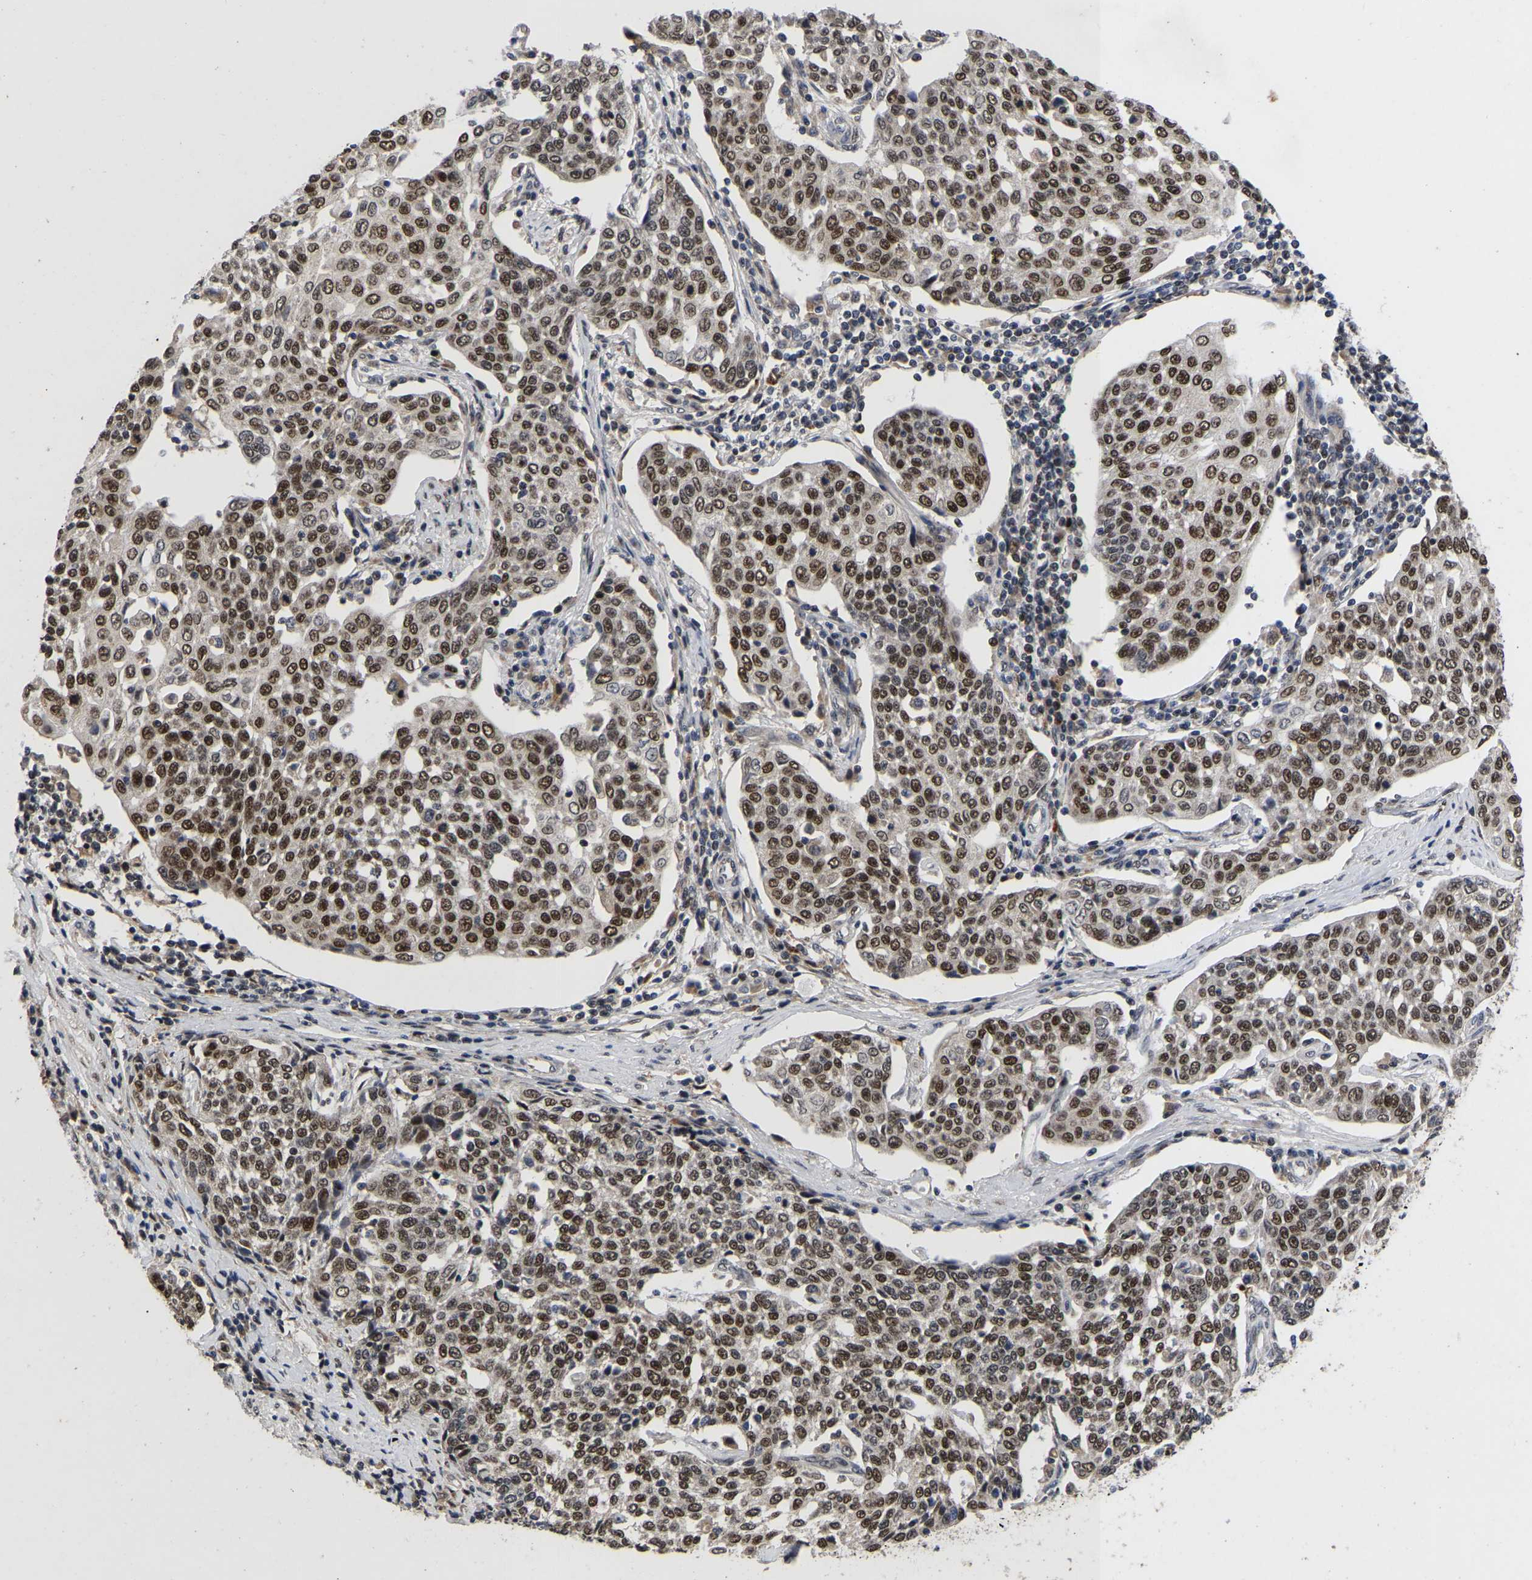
{"staining": {"intensity": "strong", "quantity": ">75%", "location": "nuclear"}, "tissue": "cervical cancer", "cell_type": "Tumor cells", "image_type": "cancer", "snomed": [{"axis": "morphology", "description": "Squamous cell carcinoma, NOS"}, {"axis": "topography", "description": "Cervix"}], "caption": "A high-resolution histopathology image shows immunohistochemistry staining of cervical cancer (squamous cell carcinoma), which exhibits strong nuclear positivity in approximately >75% of tumor cells. The protein is stained brown, and the nuclei are stained in blue (DAB IHC with brightfield microscopy, high magnification).", "gene": "JUNB", "patient": {"sex": "female", "age": 34}}